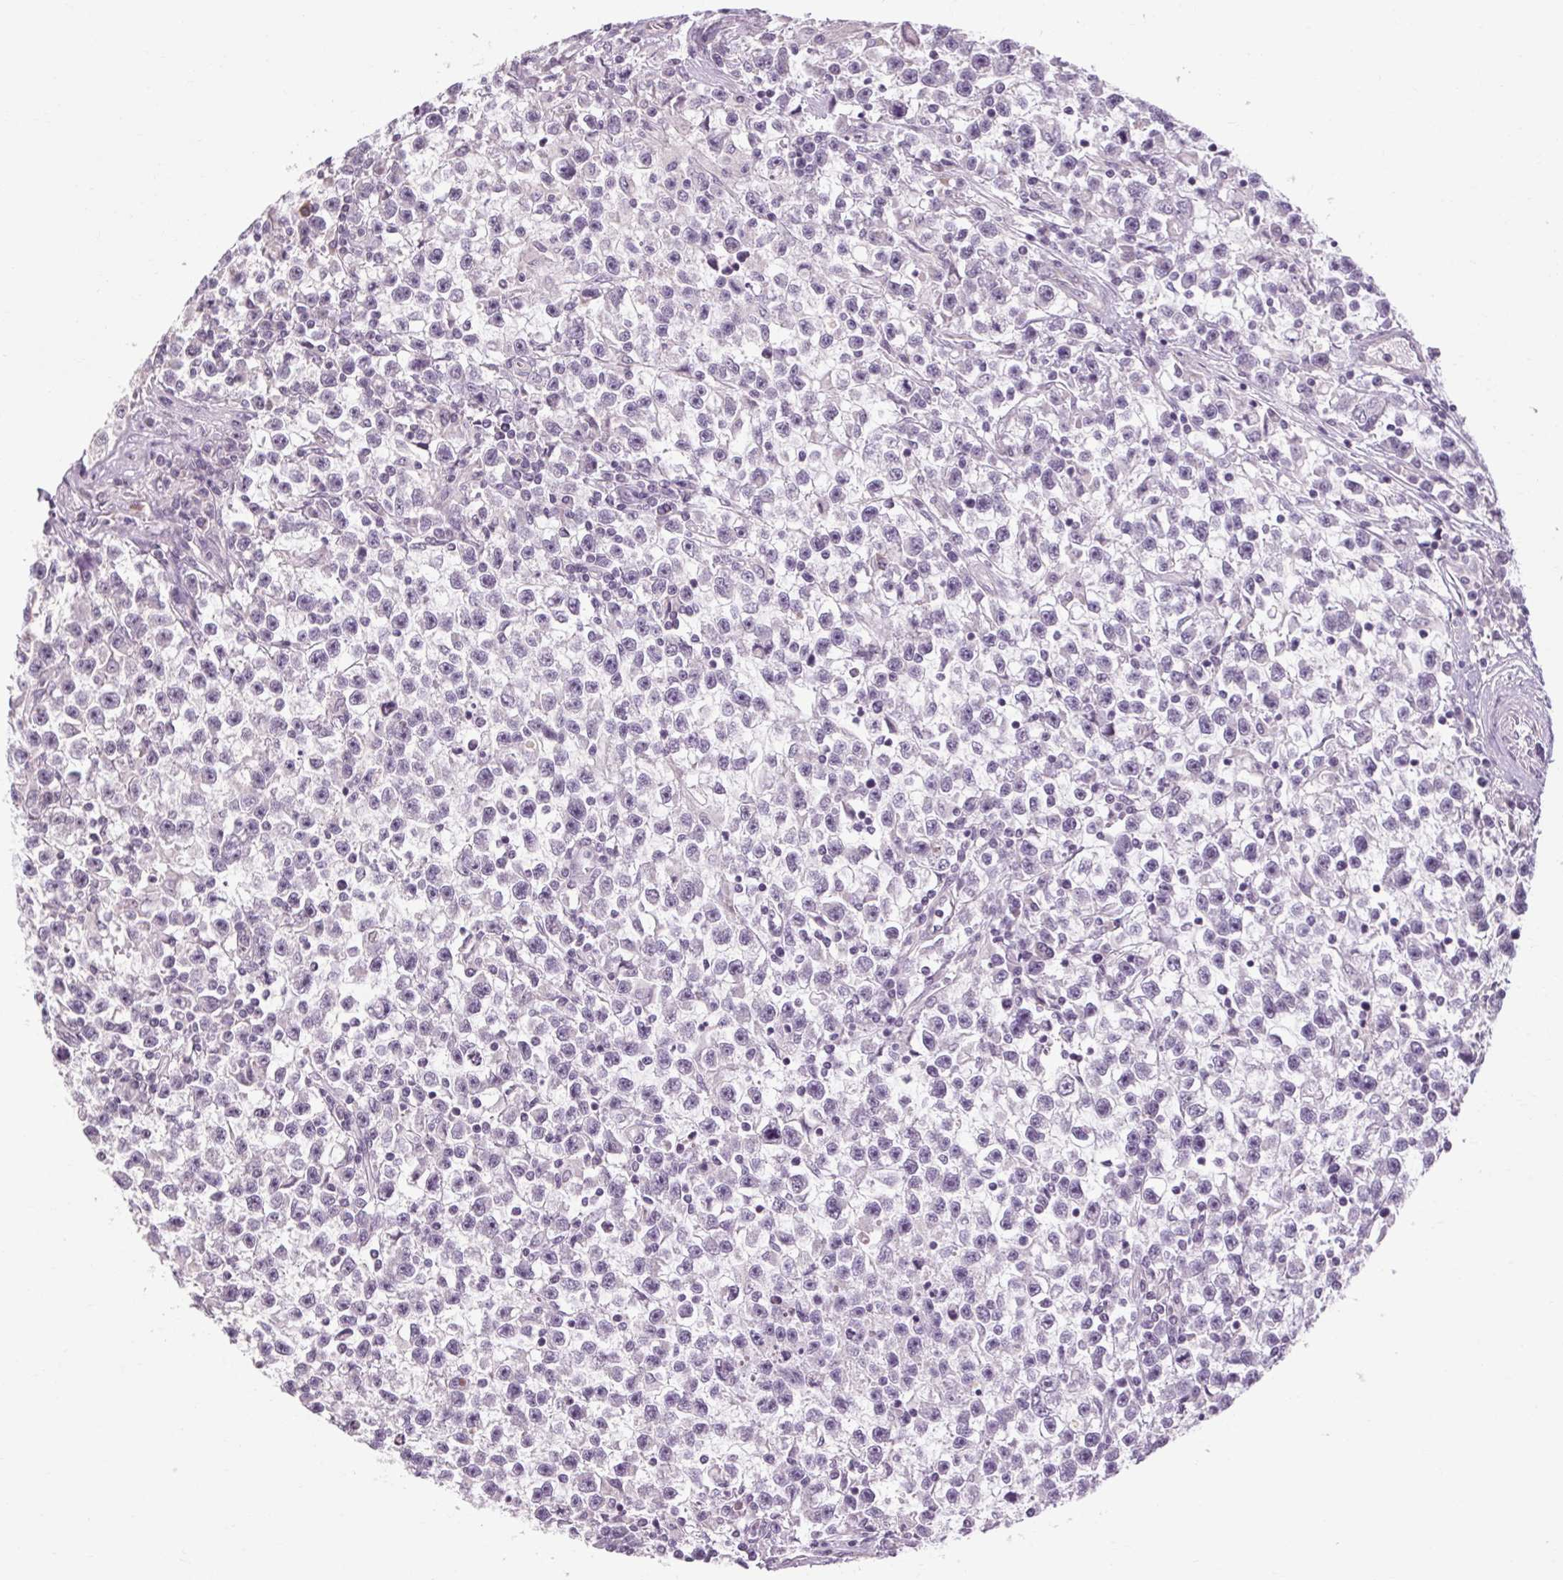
{"staining": {"intensity": "negative", "quantity": "none", "location": "none"}, "tissue": "testis cancer", "cell_type": "Tumor cells", "image_type": "cancer", "snomed": [{"axis": "morphology", "description": "Seminoma, NOS"}, {"axis": "topography", "description": "Testis"}], "caption": "The IHC histopathology image has no significant staining in tumor cells of testis cancer (seminoma) tissue.", "gene": "KLHL40", "patient": {"sex": "male", "age": 31}}